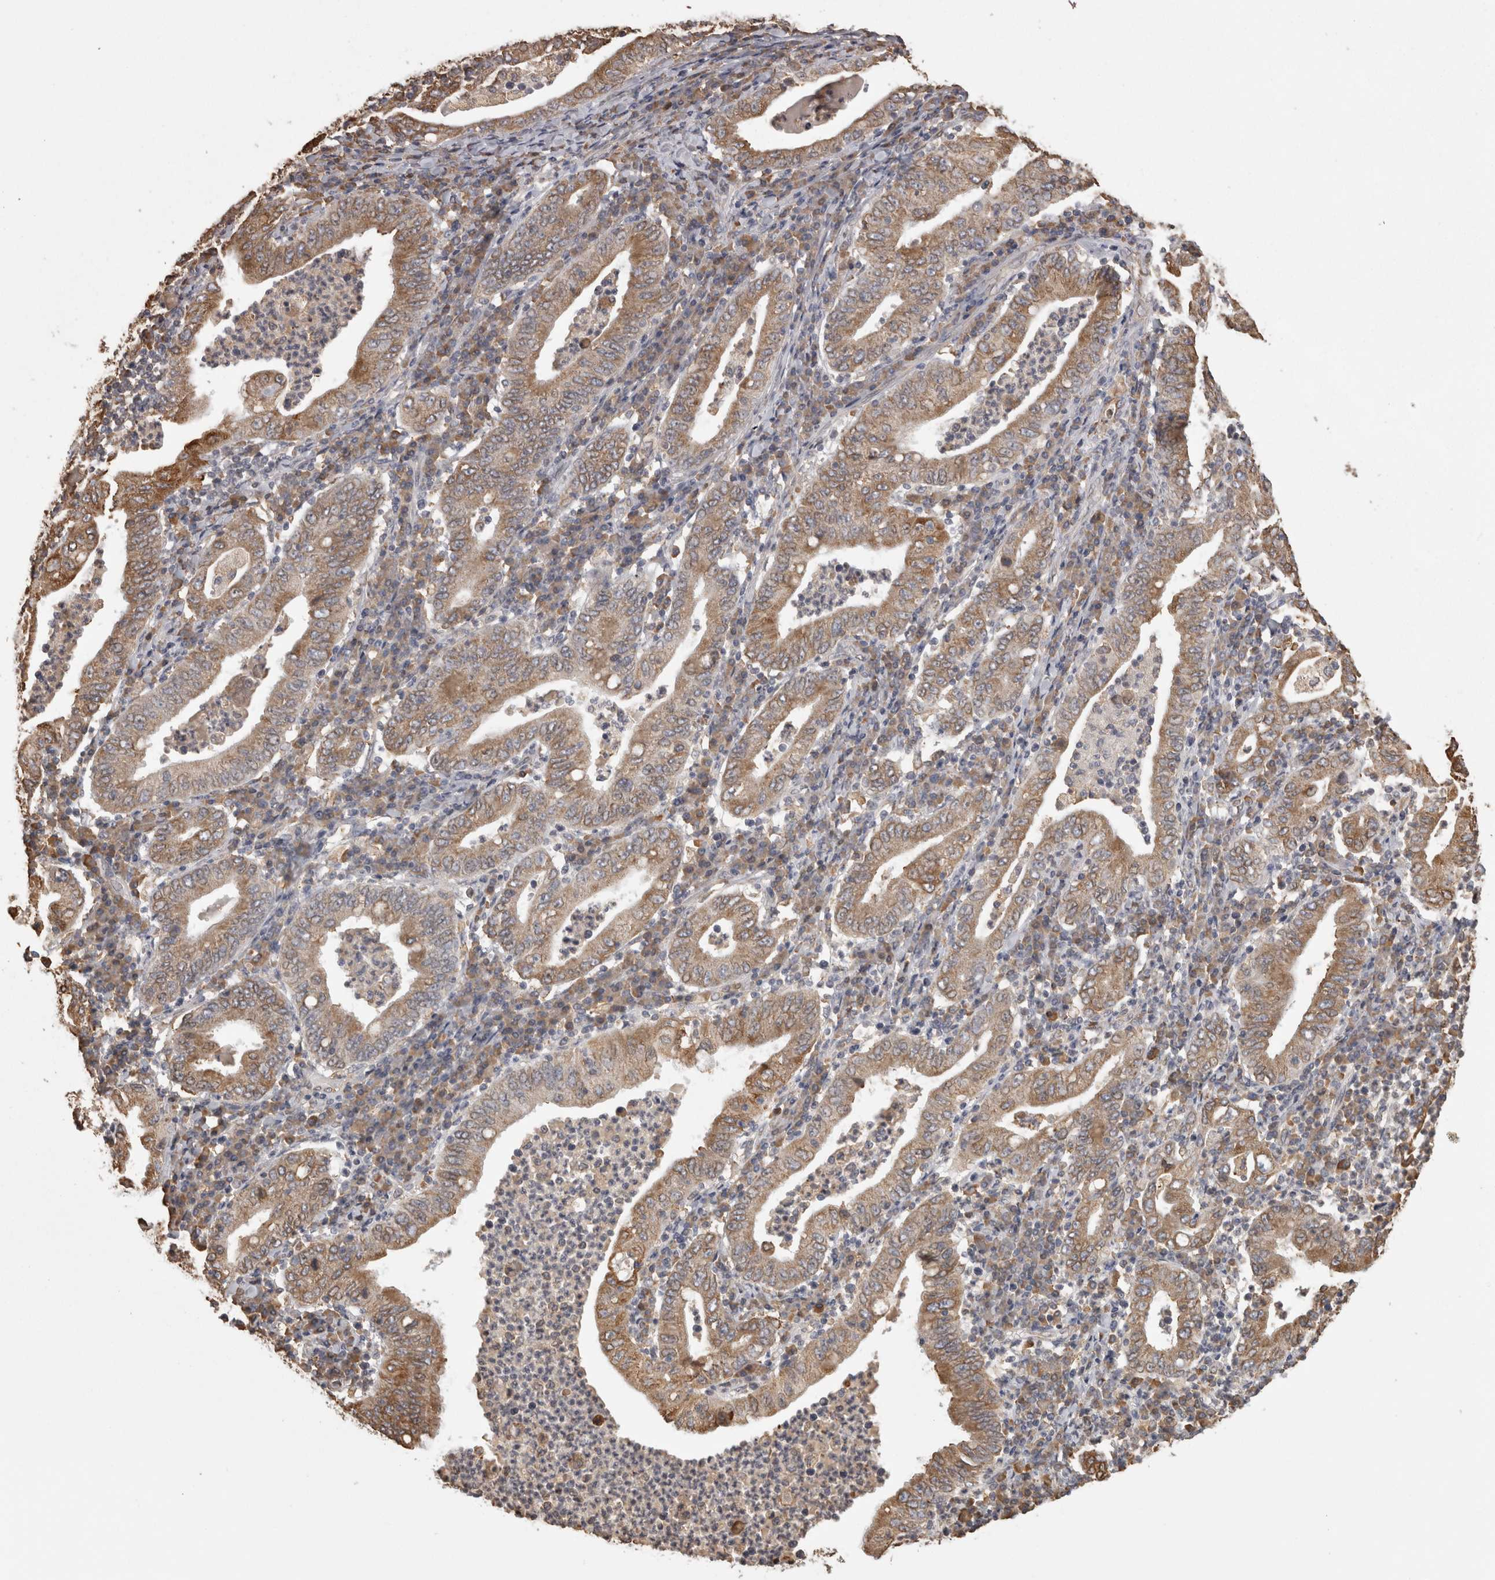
{"staining": {"intensity": "moderate", "quantity": ">75%", "location": "cytoplasmic/membranous"}, "tissue": "stomach cancer", "cell_type": "Tumor cells", "image_type": "cancer", "snomed": [{"axis": "morphology", "description": "Normal tissue, NOS"}, {"axis": "morphology", "description": "Adenocarcinoma, NOS"}, {"axis": "topography", "description": "Esophagus"}, {"axis": "topography", "description": "Stomach, upper"}, {"axis": "topography", "description": "Peripheral nerve tissue"}], "caption": "Protein staining demonstrates moderate cytoplasmic/membranous expression in approximately >75% of tumor cells in adenocarcinoma (stomach).", "gene": "PON2", "patient": {"sex": "male", "age": 62}}